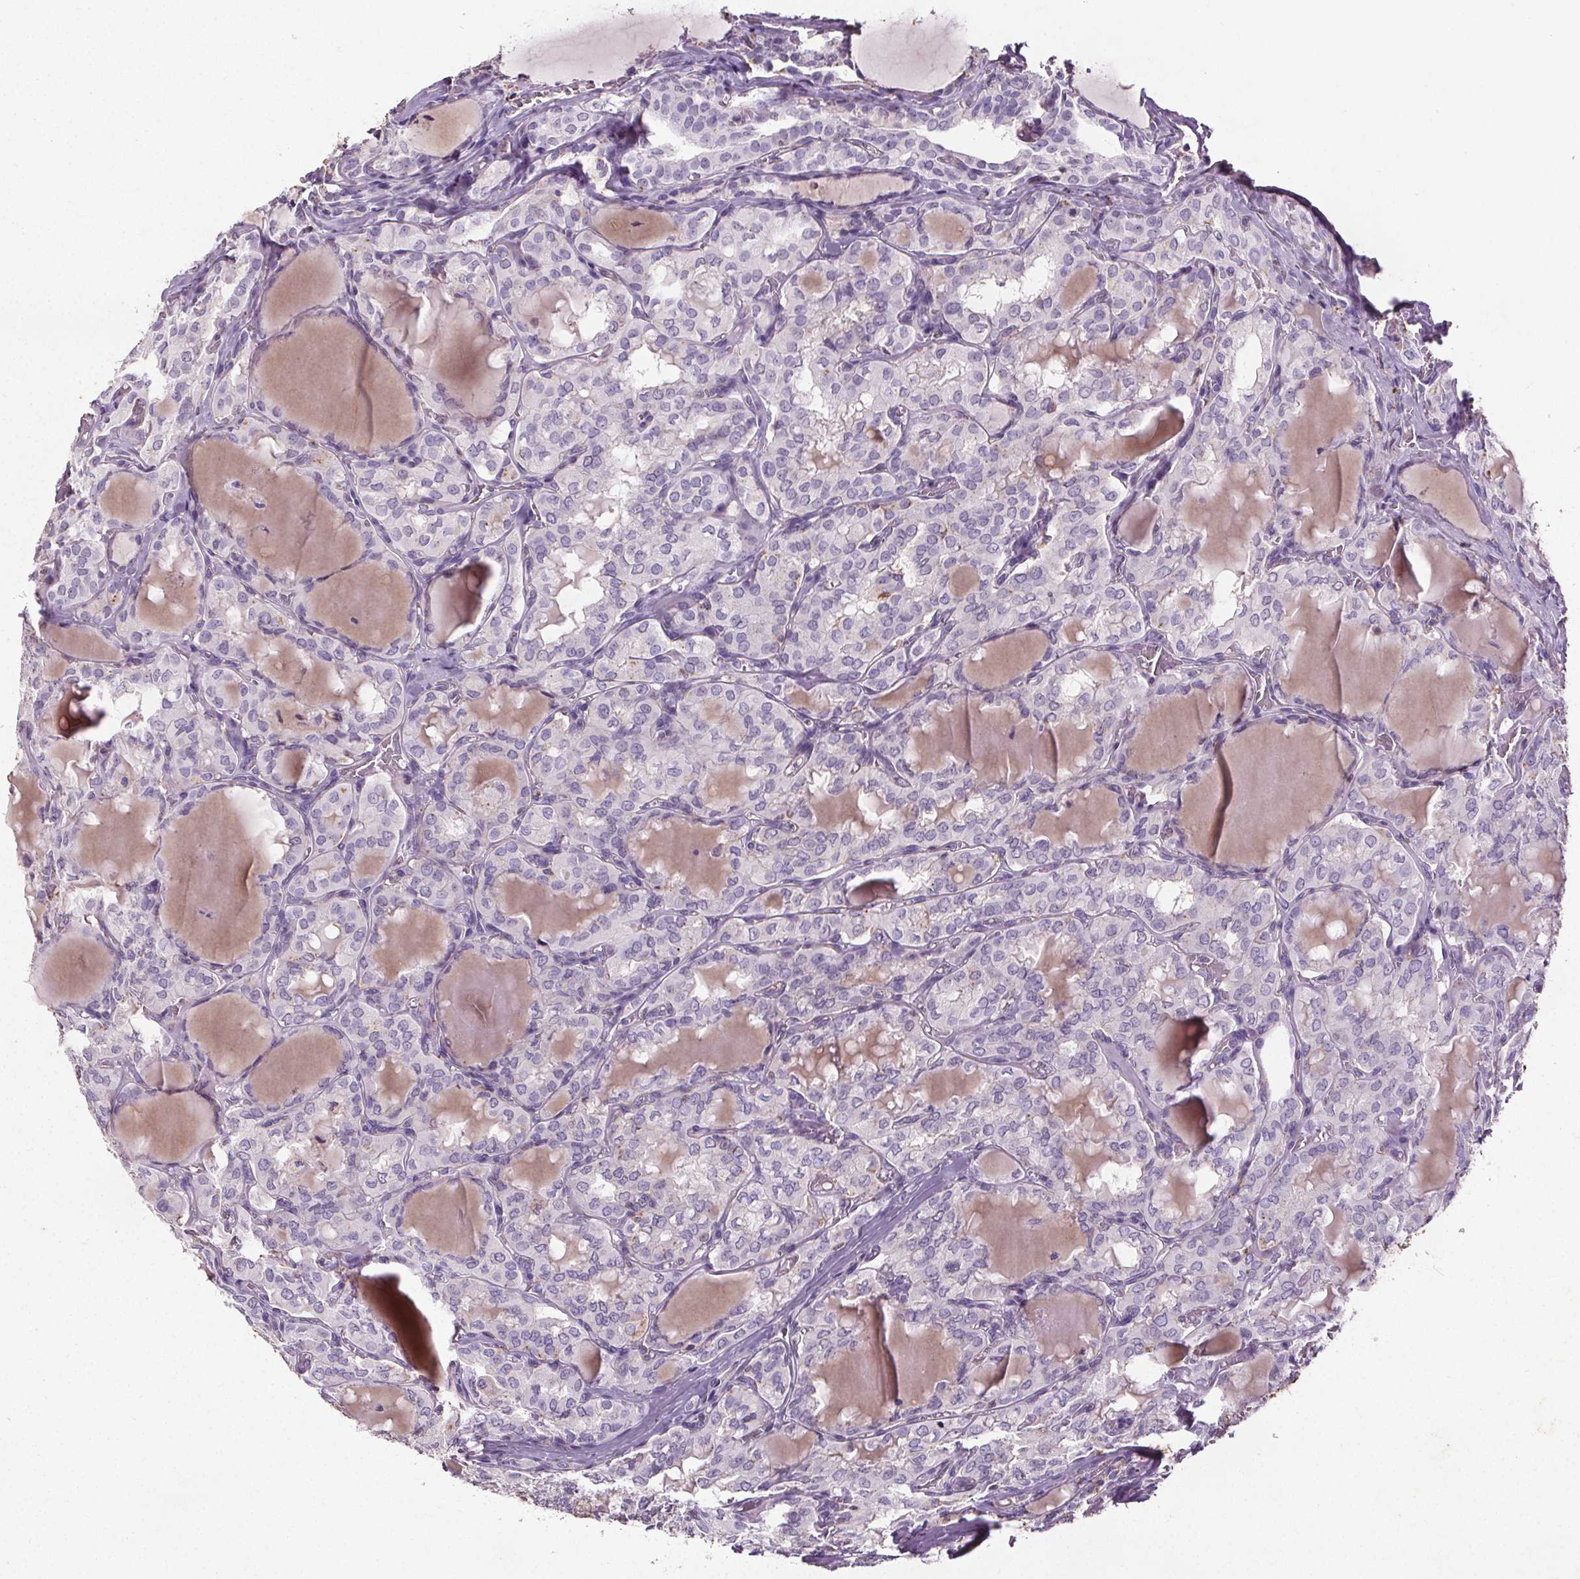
{"staining": {"intensity": "negative", "quantity": "none", "location": "none"}, "tissue": "thyroid cancer", "cell_type": "Tumor cells", "image_type": "cancer", "snomed": [{"axis": "morphology", "description": "Papillary adenocarcinoma, NOS"}, {"axis": "topography", "description": "Thyroid gland"}], "caption": "Thyroid cancer (papillary adenocarcinoma) was stained to show a protein in brown. There is no significant staining in tumor cells. (Stains: DAB (3,3'-diaminobenzidine) immunohistochemistry (IHC) with hematoxylin counter stain, Microscopy: brightfield microscopy at high magnification).", "gene": "C19orf84", "patient": {"sex": "male", "age": 20}}